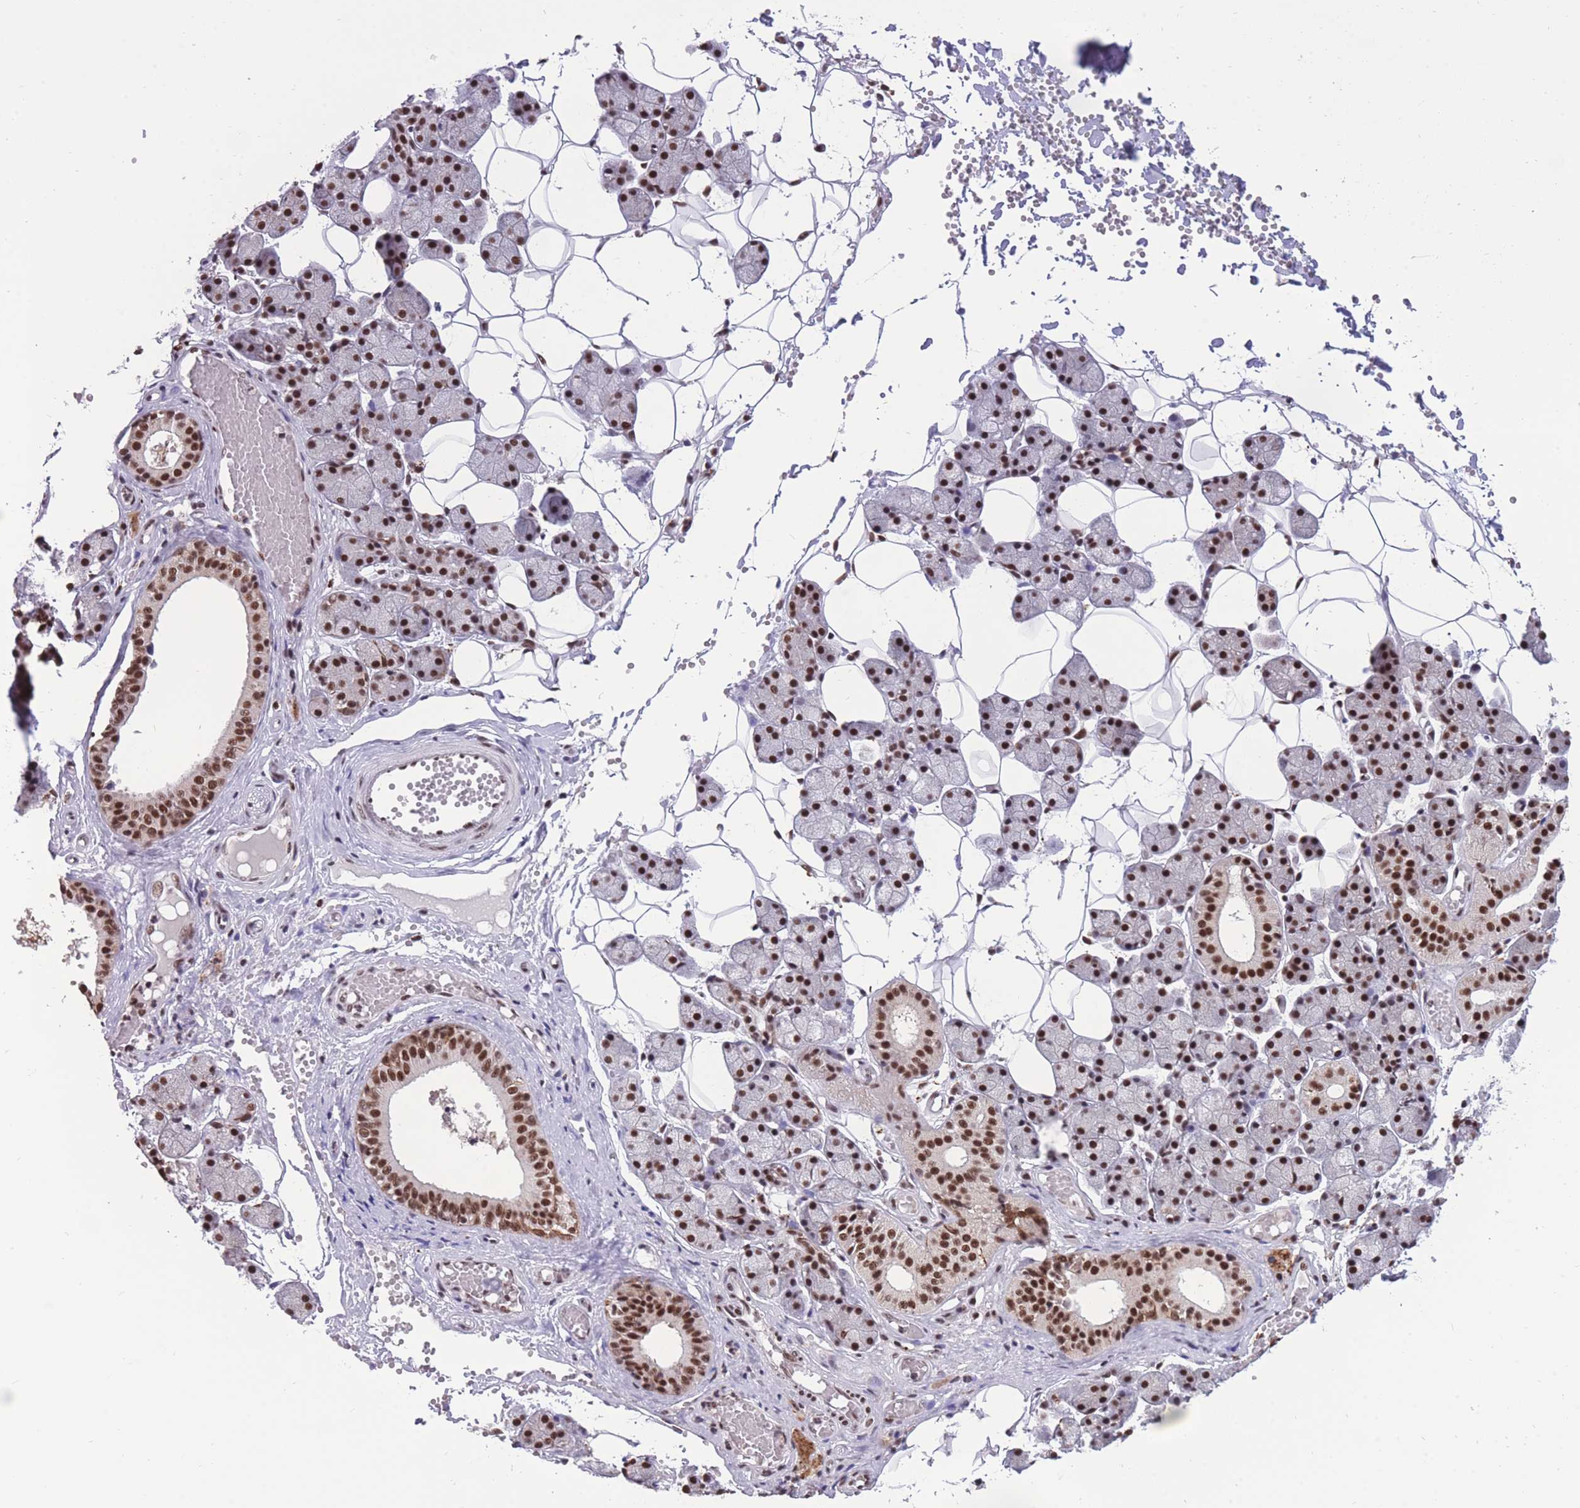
{"staining": {"intensity": "strong", "quantity": ">75%", "location": "nuclear"}, "tissue": "salivary gland", "cell_type": "Glandular cells", "image_type": "normal", "snomed": [{"axis": "morphology", "description": "Normal tissue, NOS"}, {"axis": "topography", "description": "Salivary gland"}], "caption": "A brown stain shows strong nuclear staining of a protein in glandular cells of benign salivary gland.", "gene": "PRPF19", "patient": {"sex": "female", "age": 33}}